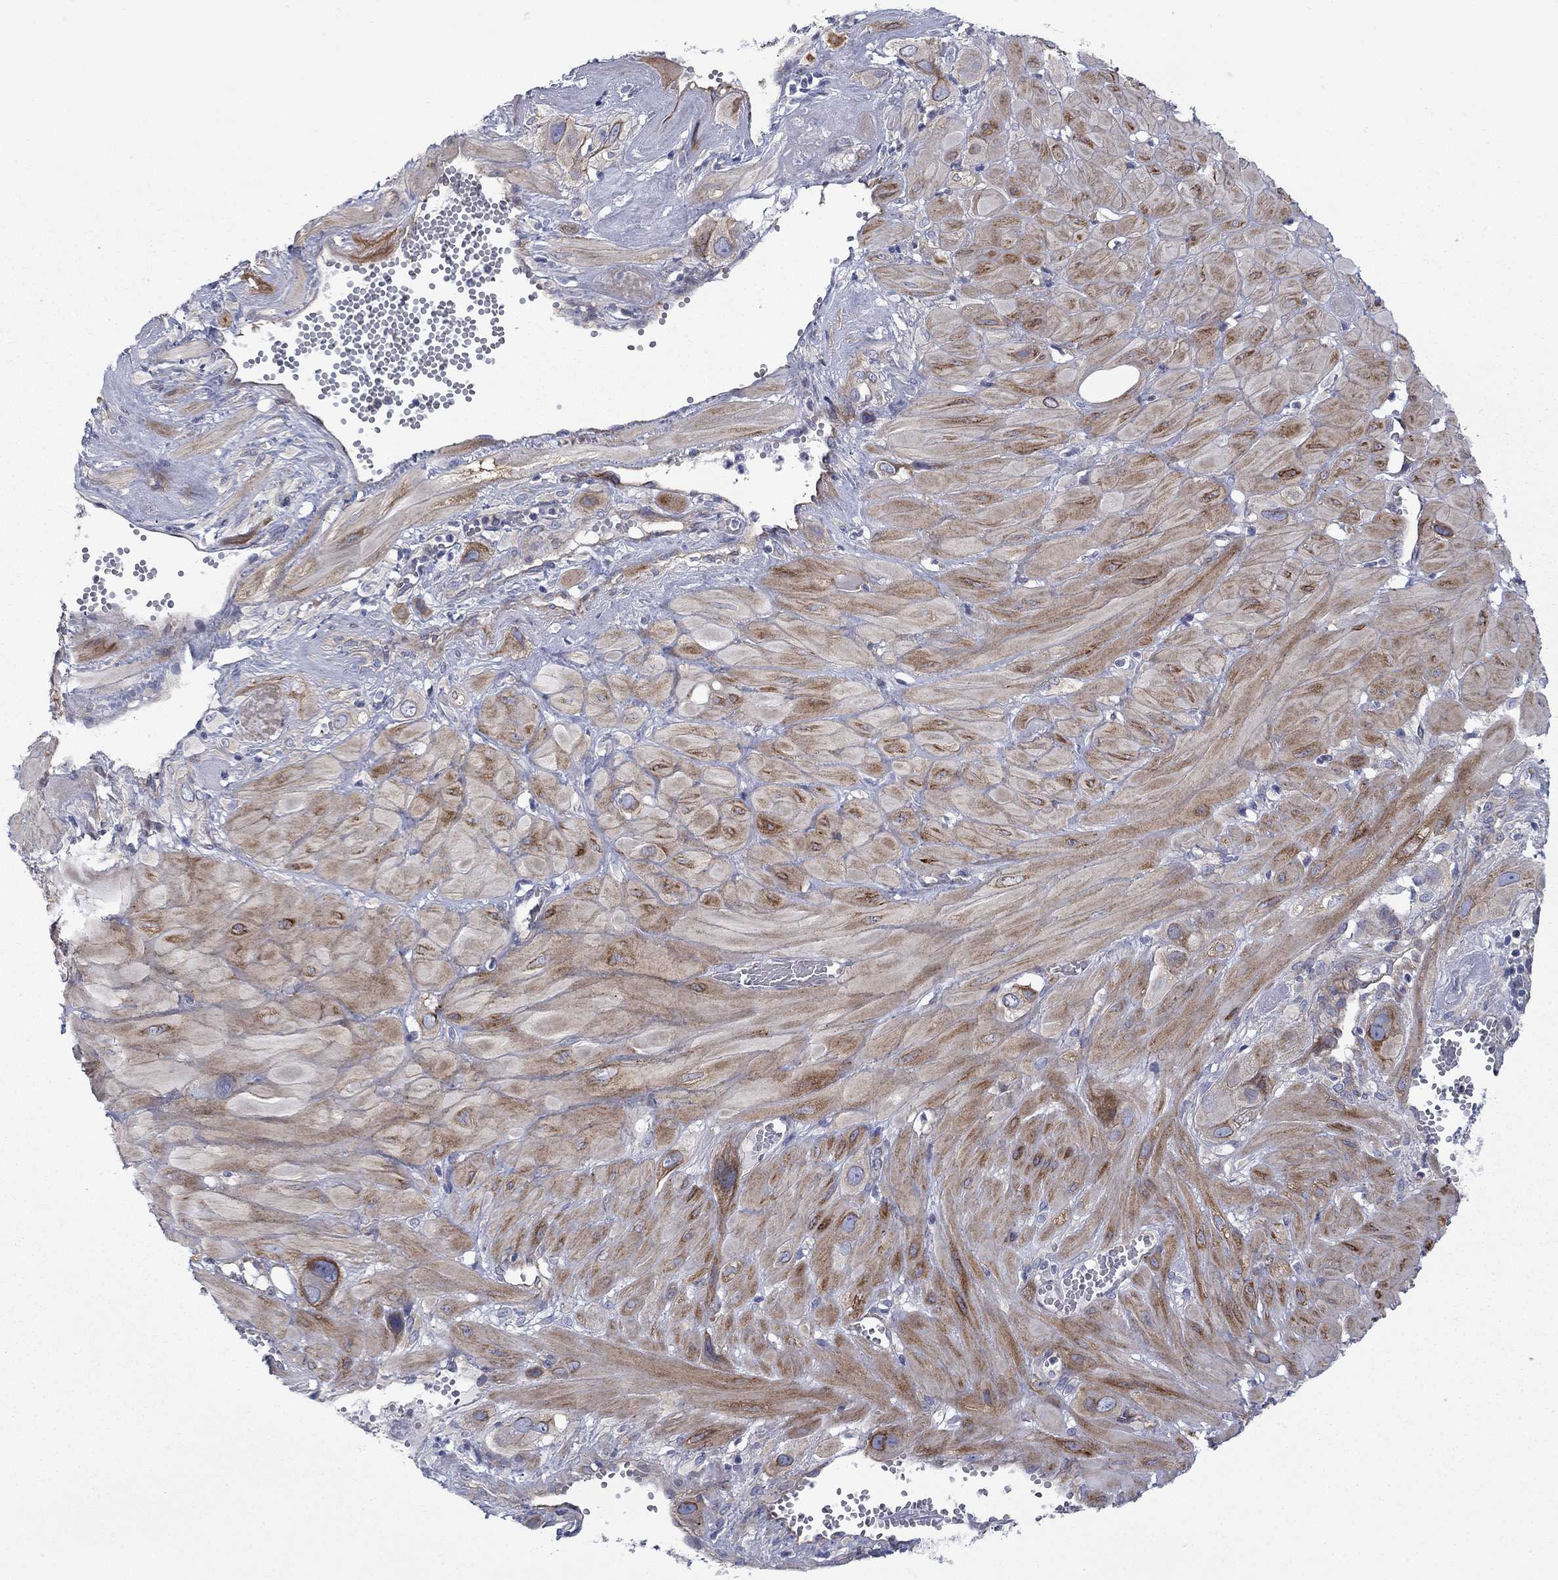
{"staining": {"intensity": "moderate", "quantity": "25%-75%", "location": "cytoplasmic/membranous"}, "tissue": "cervical cancer", "cell_type": "Tumor cells", "image_type": "cancer", "snomed": [{"axis": "morphology", "description": "Squamous cell carcinoma, NOS"}, {"axis": "topography", "description": "Cervix"}], "caption": "Cervical cancer stained for a protein (brown) displays moderate cytoplasmic/membranous positive expression in approximately 25%-75% of tumor cells.", "gene": "FXR1", "patient": {"sex": "female", "age": 34}}